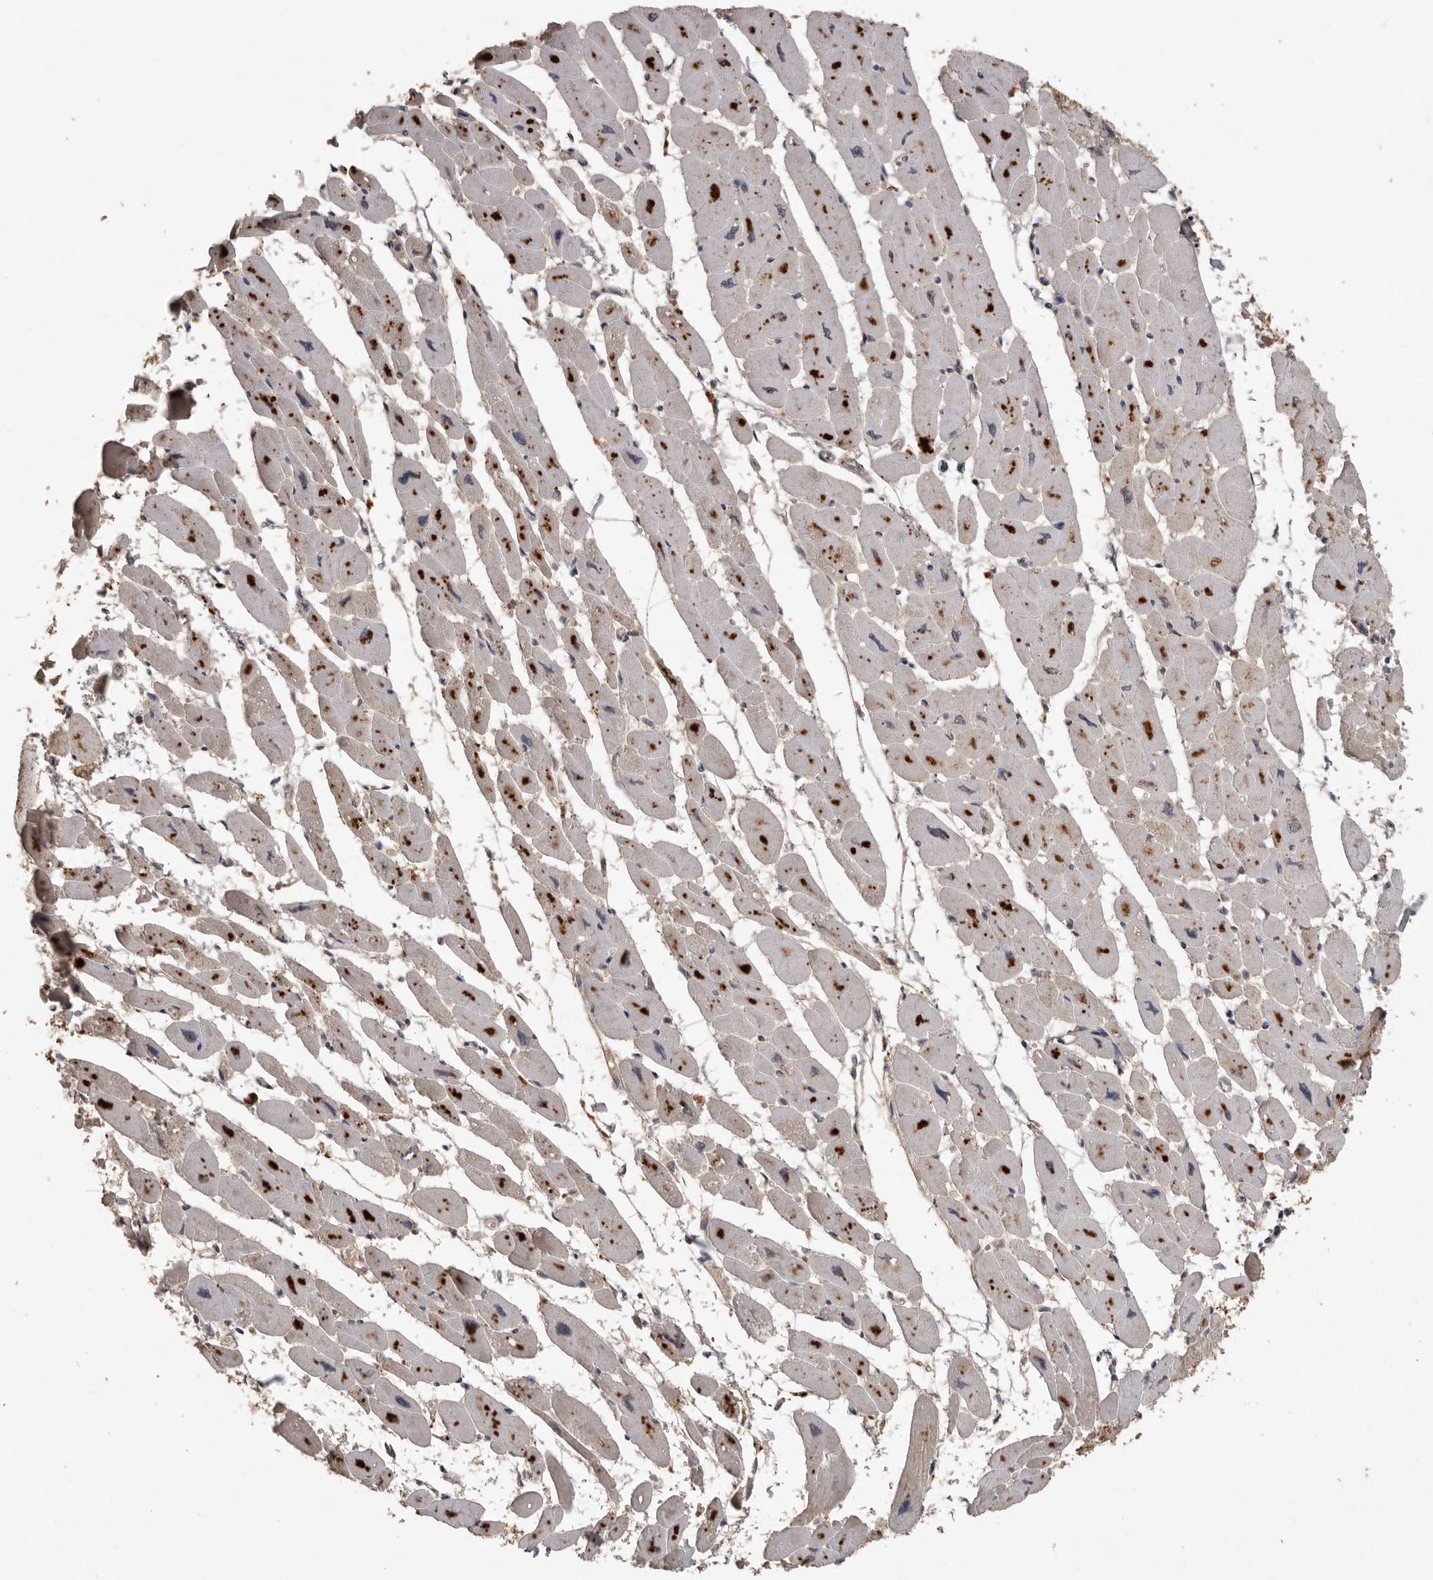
{"staining": {"intensity": "moderate", "quantity": ">75%", "location": "cytoplasmic/membranous"}, "tissue": "heart muscle", "cell_type": "Cardiomyocytes", "image_type": "normal", "snomed": [{"axis": "morphology", "description": "Normal tissue, NOS"}, {"axis": "topography", "description": "Heart"}], "caption": "The photomicrograph reveals staining of unremarkable heart muscle, revealing moderate cytoplasmic/membranous protein staining (brown color) within cardiomyocytes. Using DAB (3,3'-diaminobenzidine) (brown) and hematoxylin (blue) stains, captured at high magnification using brightfield microscopy.", "gene": "ADAMTS4", "patient": {"sex": "female", "age": 54}}